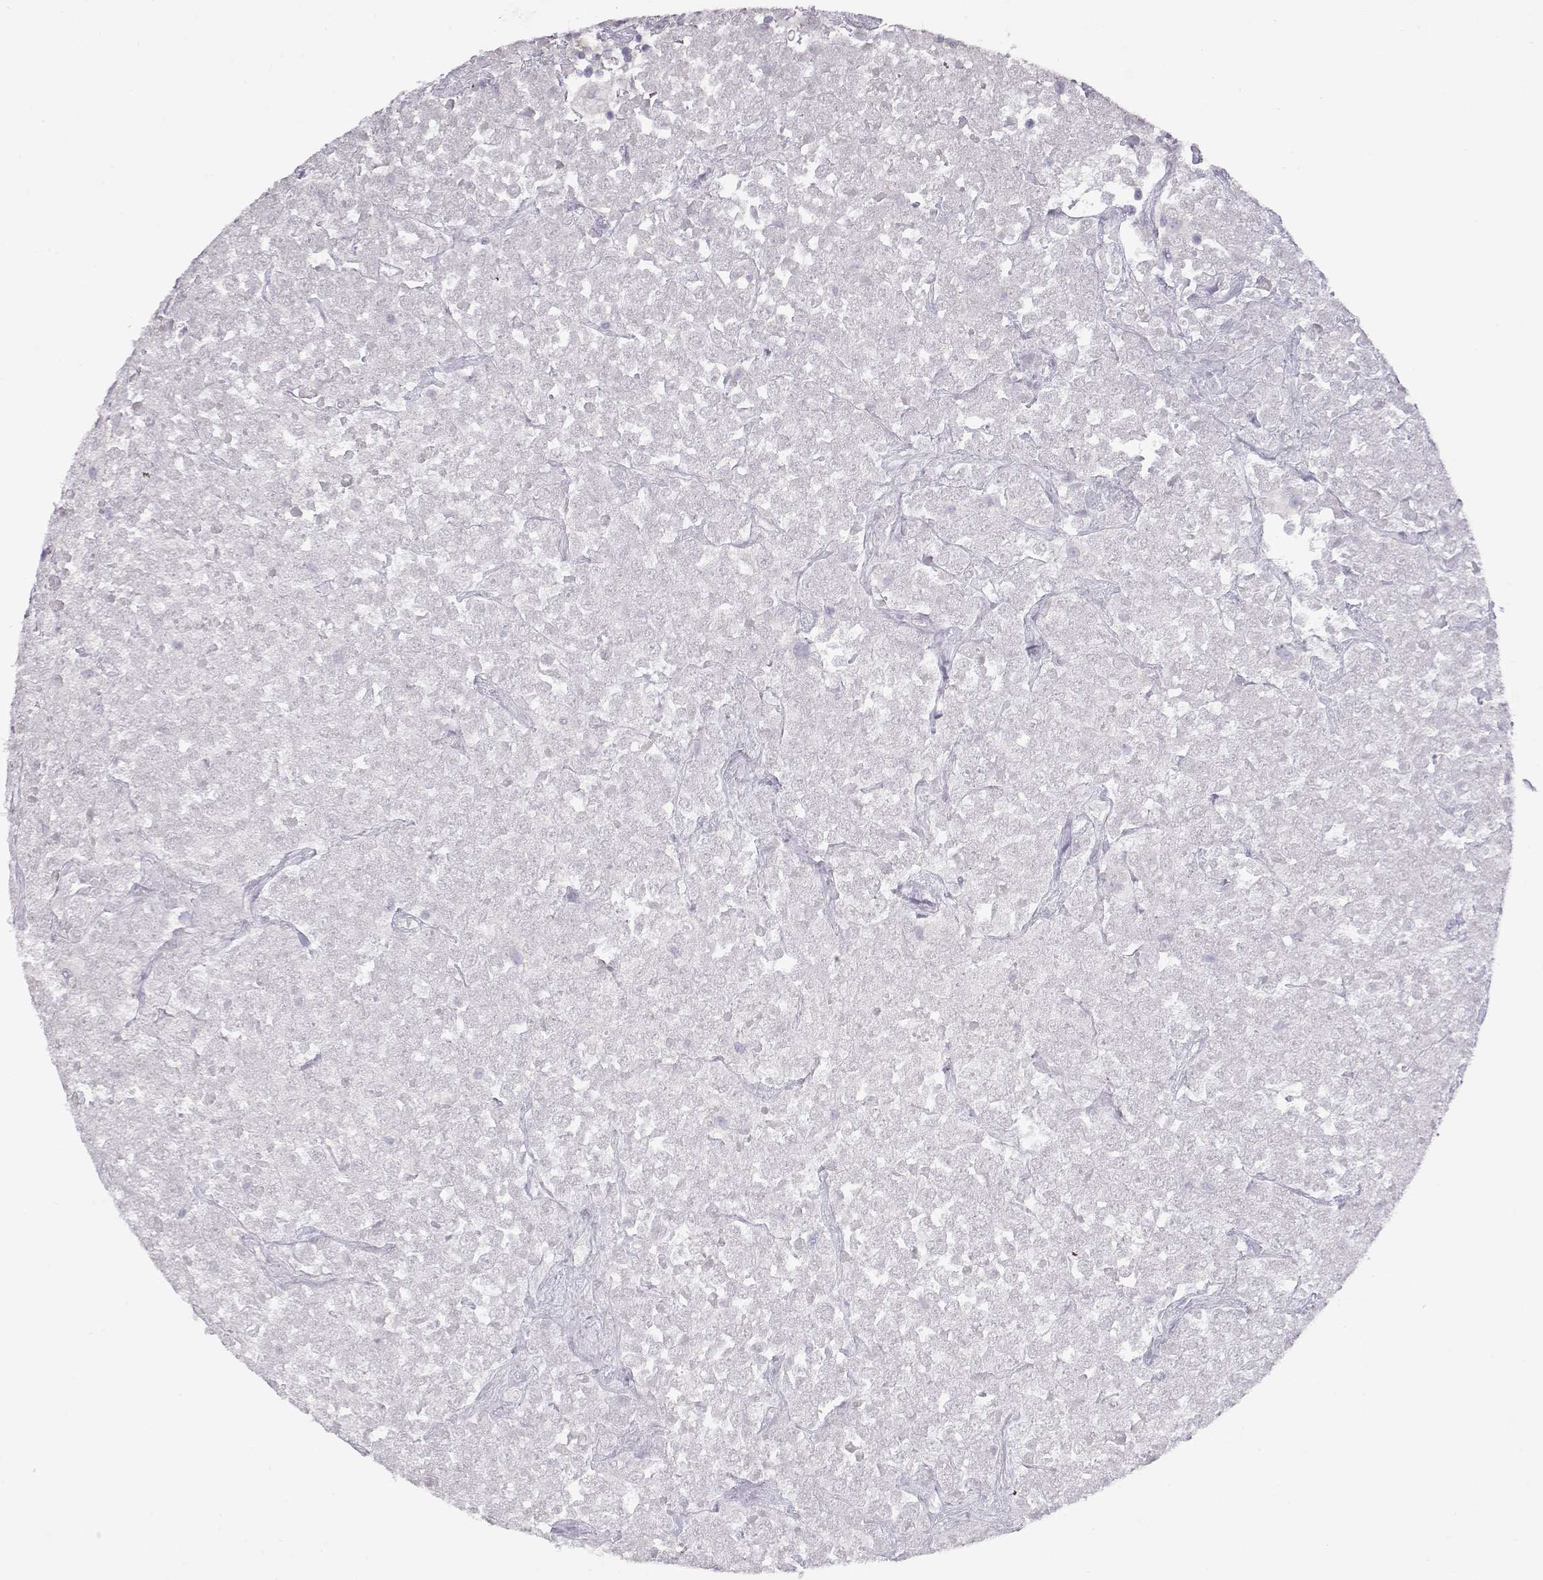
{"staining": {"intensity": "negative", "quantity": "none", "location": "none"}, "tissue": "testis cancer", "cell_type": "Tumor cells", "image_type": "cancer", "snomed": [{"axis": "morphology", "description": "Seminoma, NOS"}, {"axis": "topography", "description": "Testis"}], "caption": "The image reveals no significant staining in tumor cells of seminoma (testis).", "gene": "GRK1", "patient": {"sex": "male", "age": 59}}